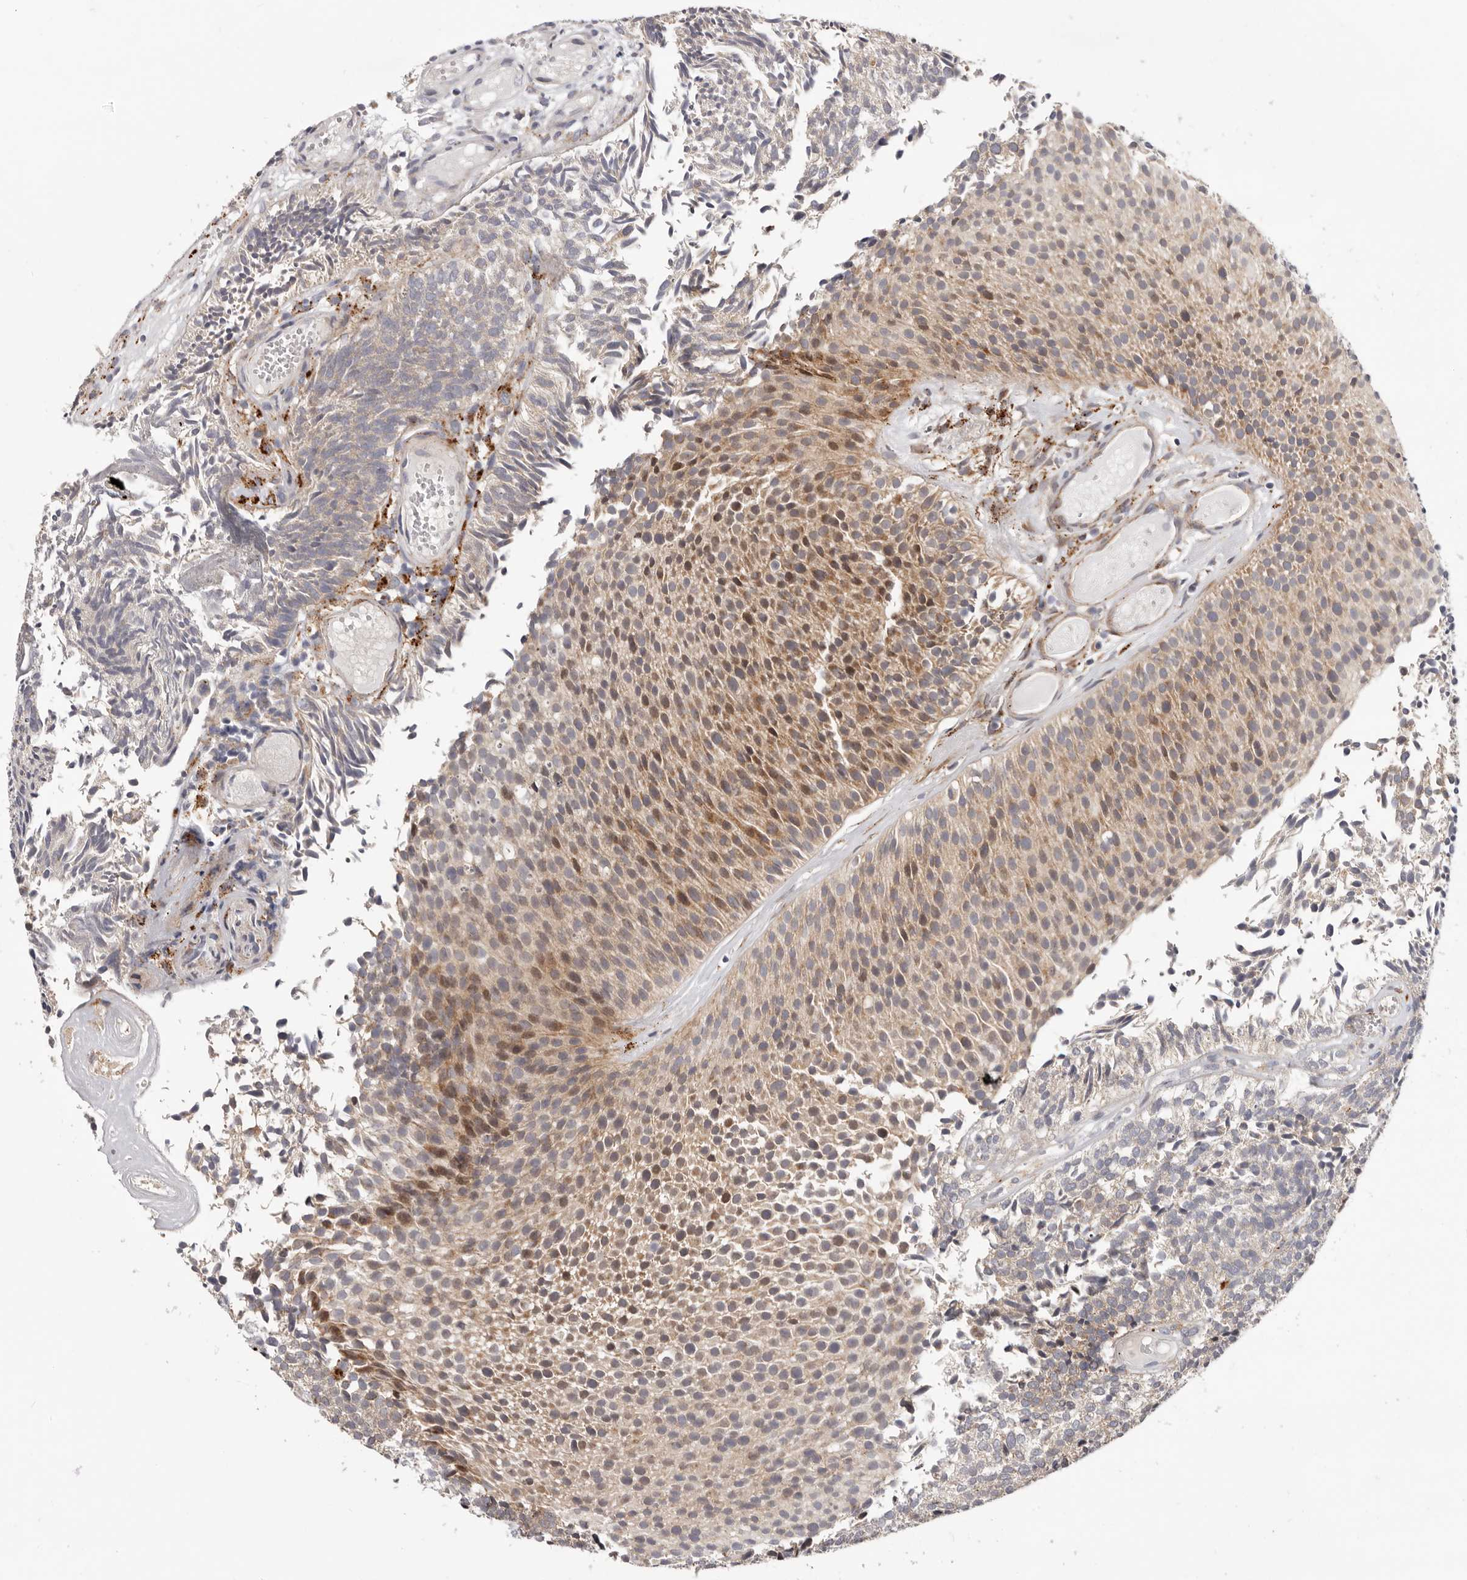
{"staining": {"intensity": "moderate", "quantity": "25%-75%", "location": "cytoplasmic/membranous"}, "tissue": "urothelial cancer", "cell_type": "Tumor cells", "image_type": "cancer", "snomed": [{"axis": "morphology", "description": "Urothelial carcinoma, Low grade"}, {"axis": "topography", "description": "Urinary bladder"}], "caption": "A photomicrograph of urothelial cancer stained for a protein displays moderate cytoplasmic/membranous brown staining in tumor cells.", "gene": "TOR3A", "patient": {"sex": "male", "age": 86}}